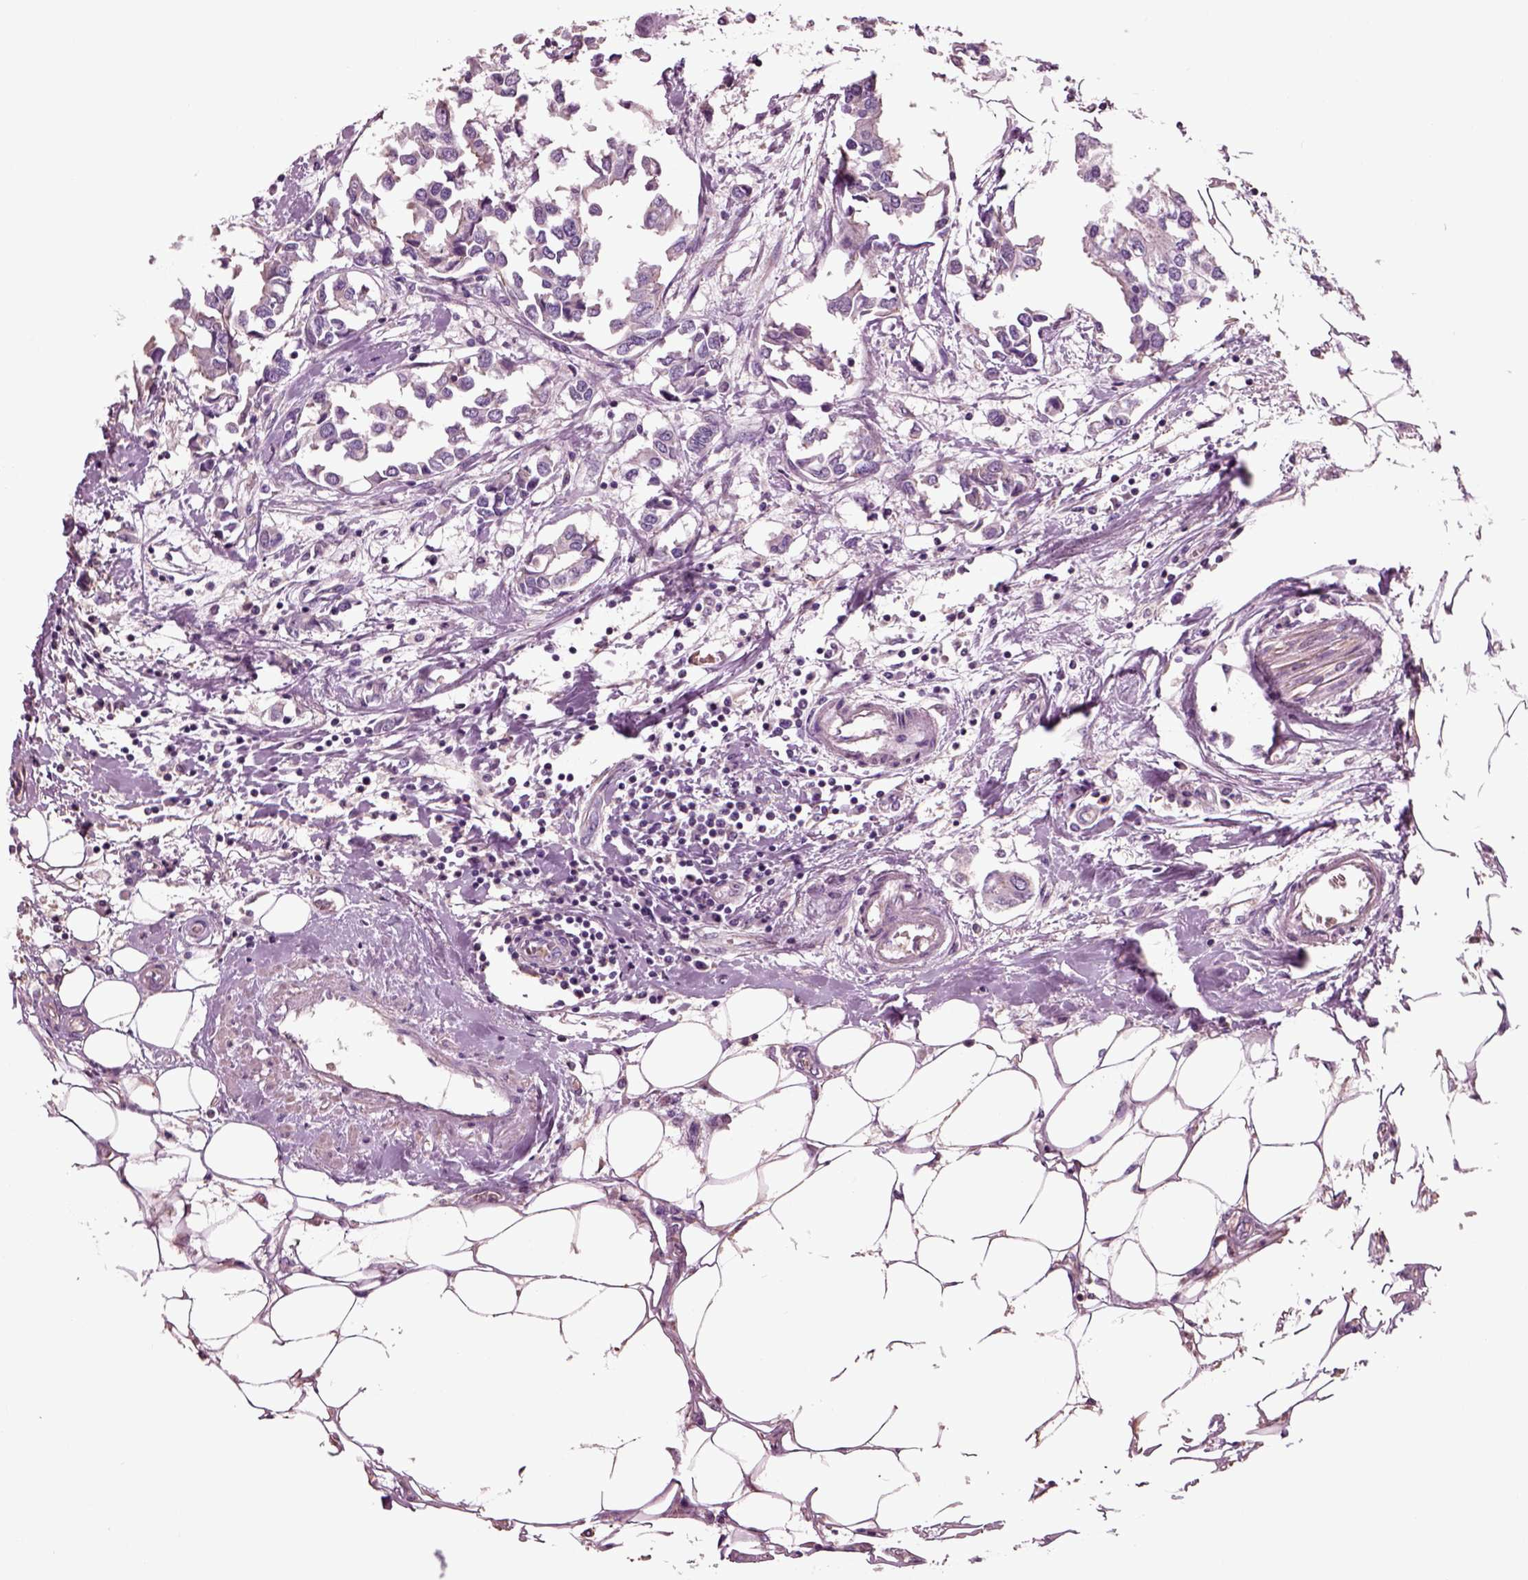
{"staining": {"intensity": "negative", "quantity": "none", "location": "none"}, "tissue": "breast cancer", "cell_type": "Tumor cells", "image_type": "cancer", "snomed": [{"axis": "morphology", "description": "Duct carcinoma"}, {"axis": "topography", "description": "Breast"}], "caption": "Tumor cells show no significant protein positivity in breast intraductal carcinoma.", "gene": "CHGB", "patient": {"sex": "female", "age": 83}}